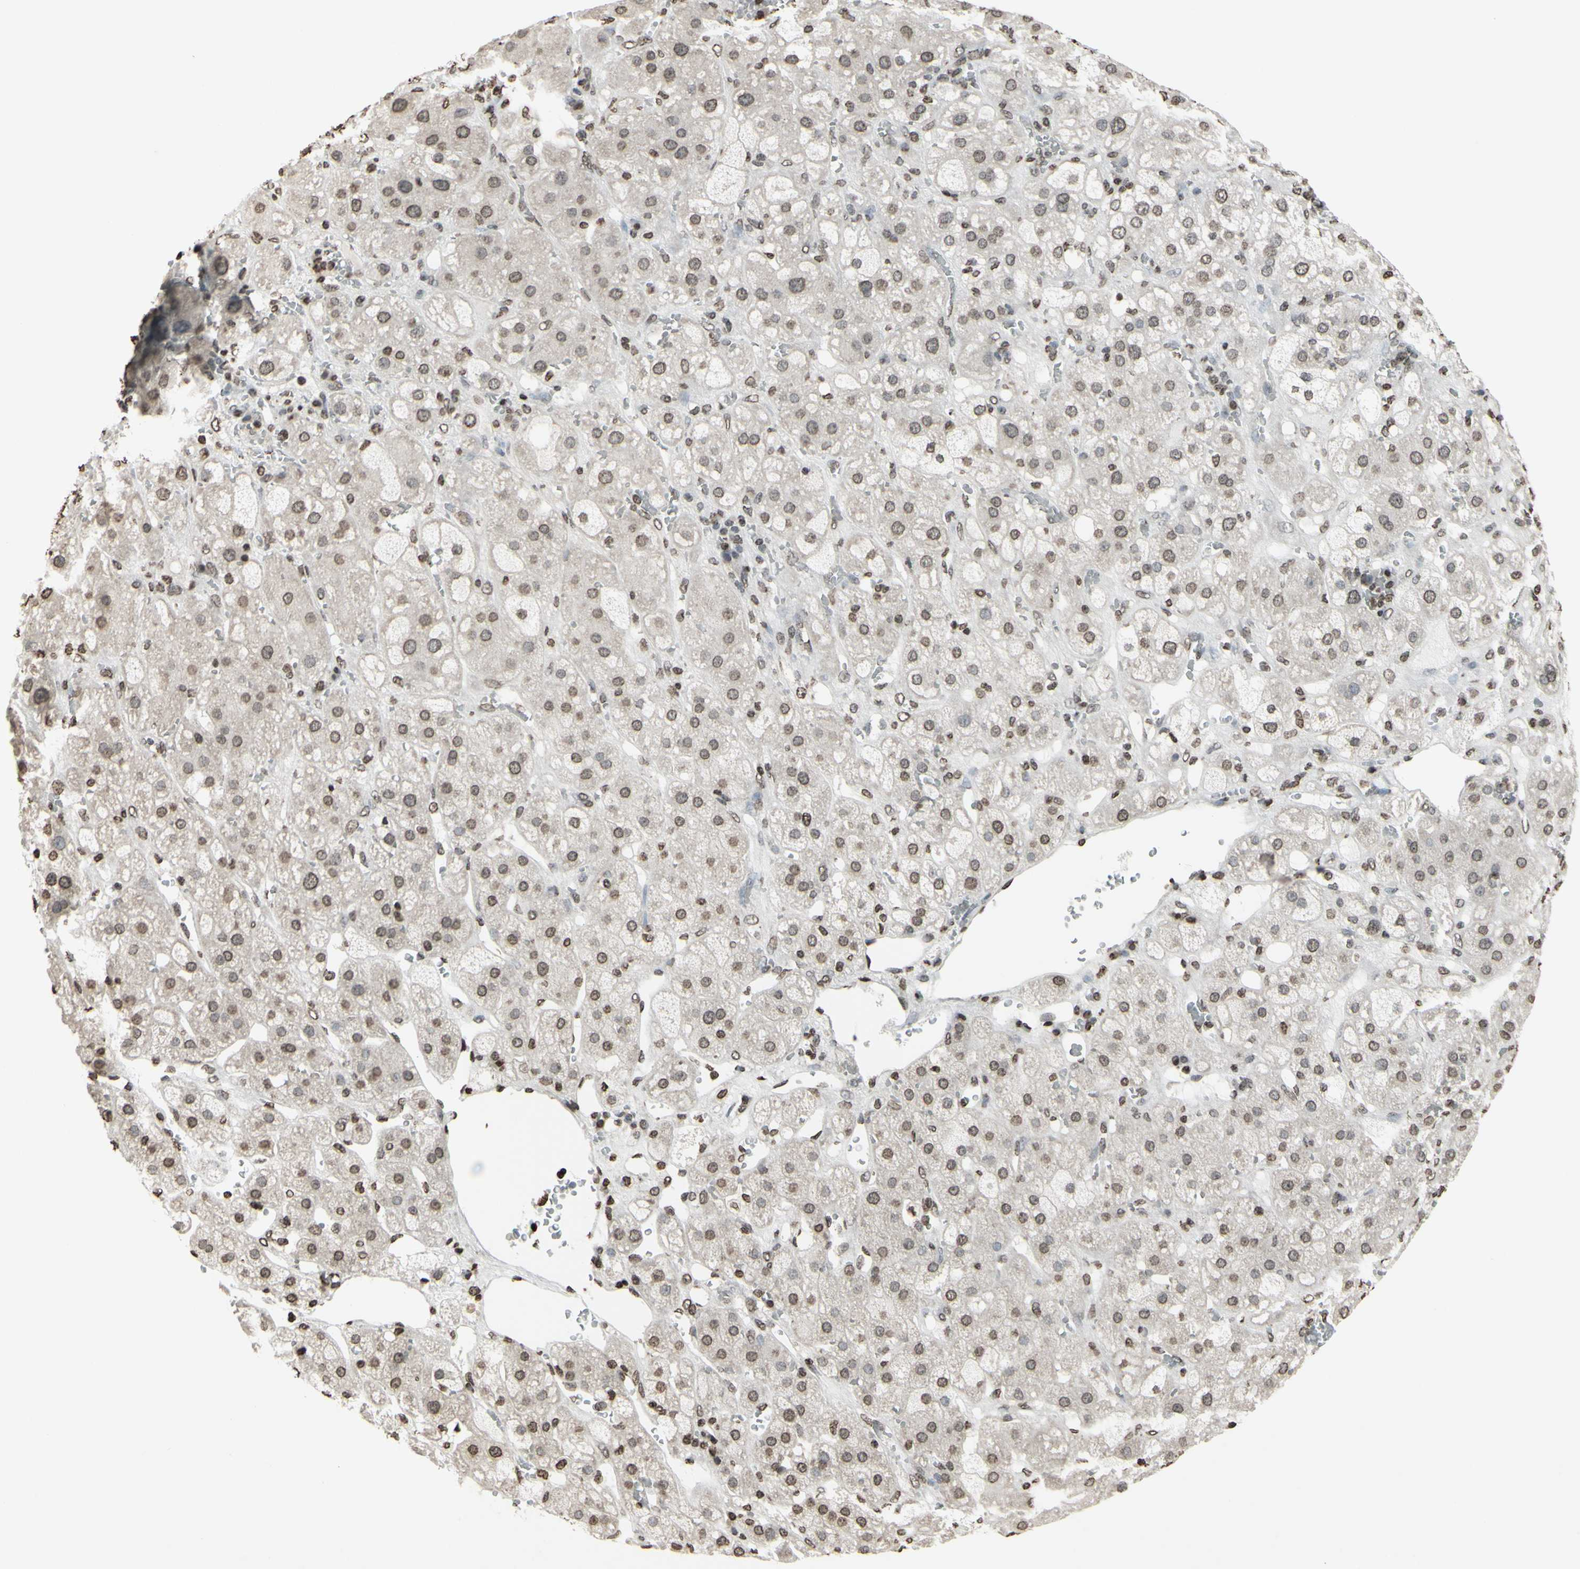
{"staining": {"intensity": "weak", "quantity": "25%-75%", "location": "cytoplasmic/membranous"}, "tissue": "adrenal gland", "cell_type": "Glandular cells", "image_type": "normal", "snomed": [{"axis": "morphology", "description": "Normal tissue, NOS"}, {"axis": "topography", "description": "Adrenal gland"}], "caption": "A micrograph of adrenal gland stained for a protein displays weak cytoplasmic/membranous brown staining in glandular cells.", "gene": "CD79B", "patient": {"sex": "female", "age": 47}}